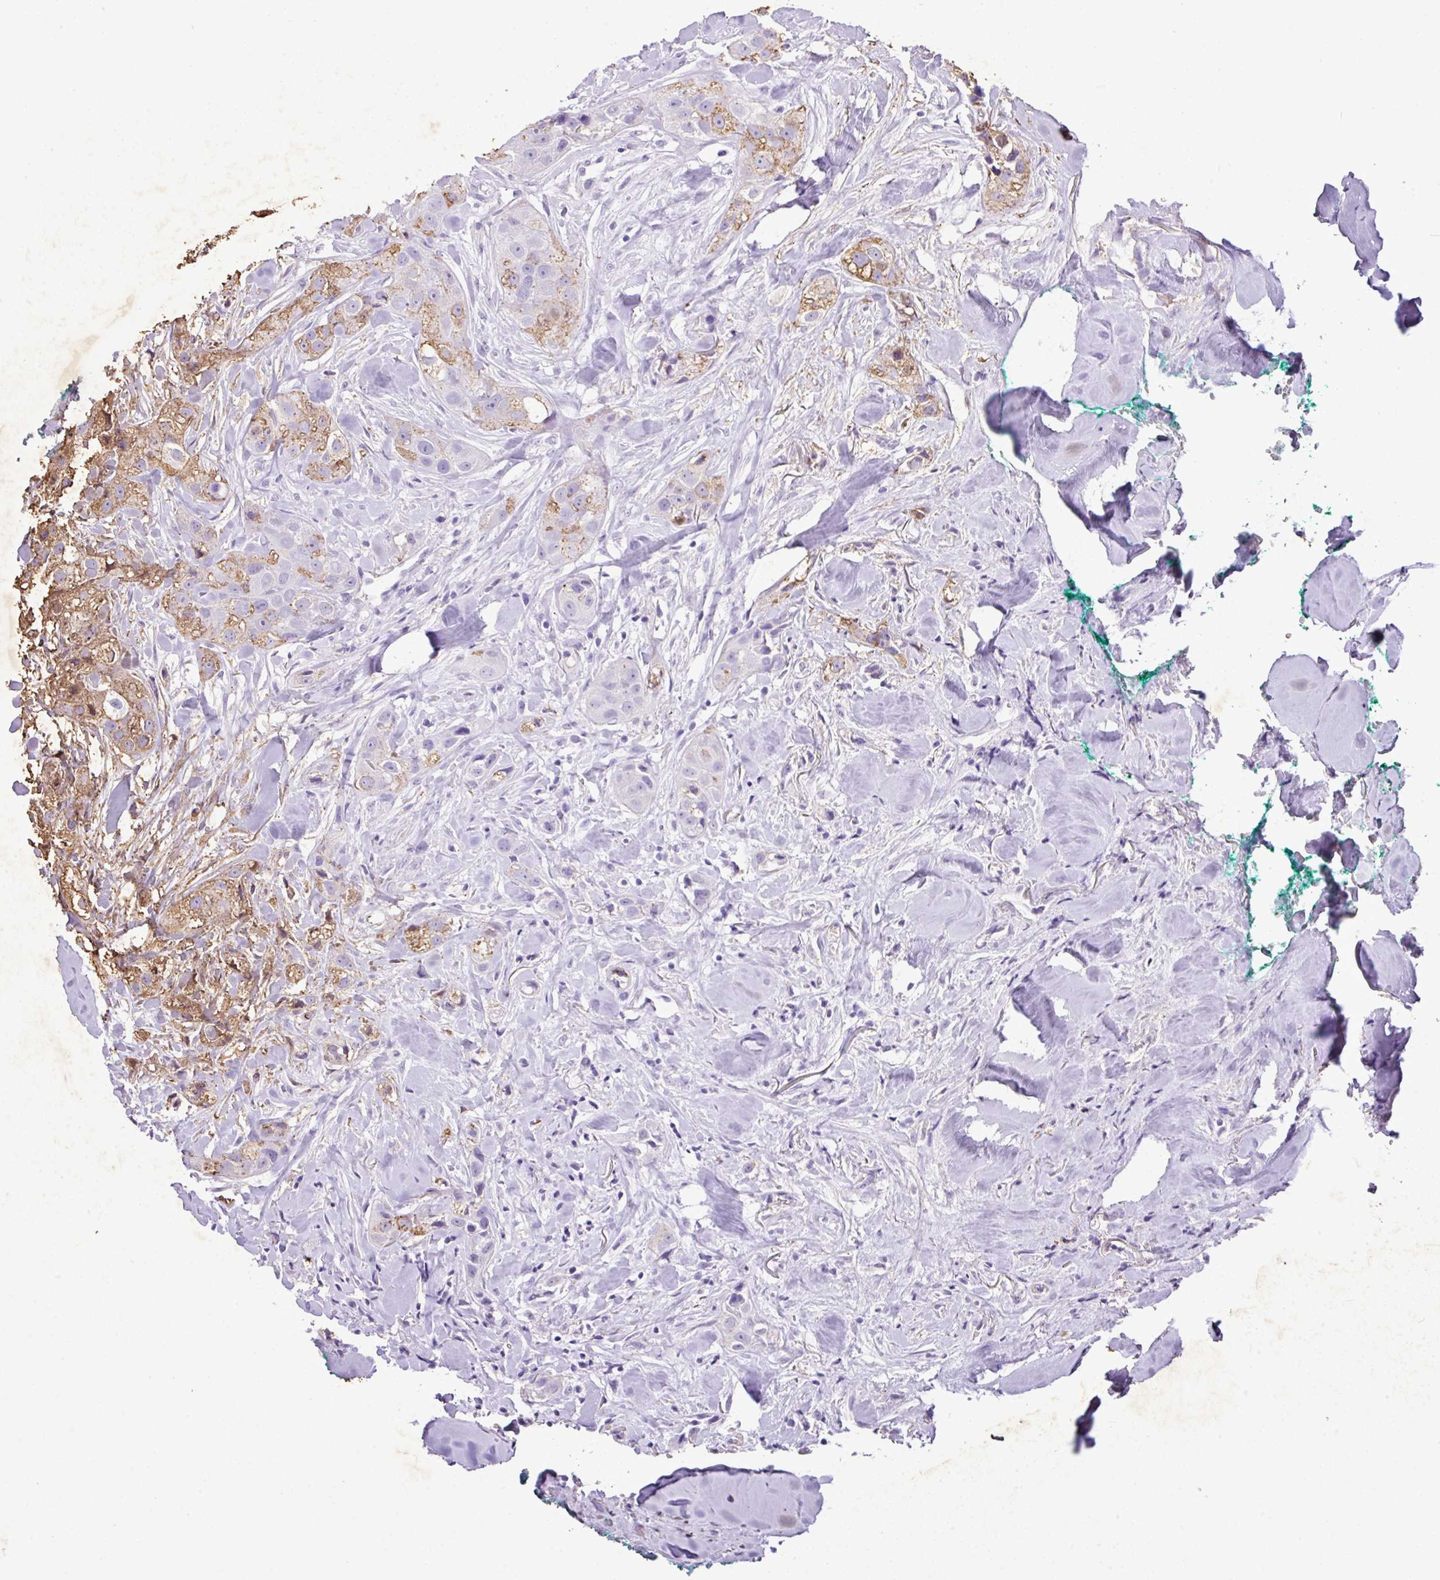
{"staining": {"intensity": "moderate", "quantity": "<25%", "location": "cytoplasmic/membranous"}, "tissue": "head and neck cancer", "cell_type": "Tumor cells", "image_type": "cancer", "snomed": [{"axis": "morphology", "description": "Normal tissue, NOS"}, {"axis": "morphology", "description": "Squamous cell carcinoma, NOS"}, {"axis": "topography", "description": "Skeletal muscle"}, {"axis": "topography", "description": "Head-Neck"}], "caption": "Moderate cytoplasmic/membranous protein expression is present in approximately <25% of tumor cells in head and neck squamous cell carcinoma.", "gene": "KCNJ11", "patient": {"sex": "male", "age": 51}}